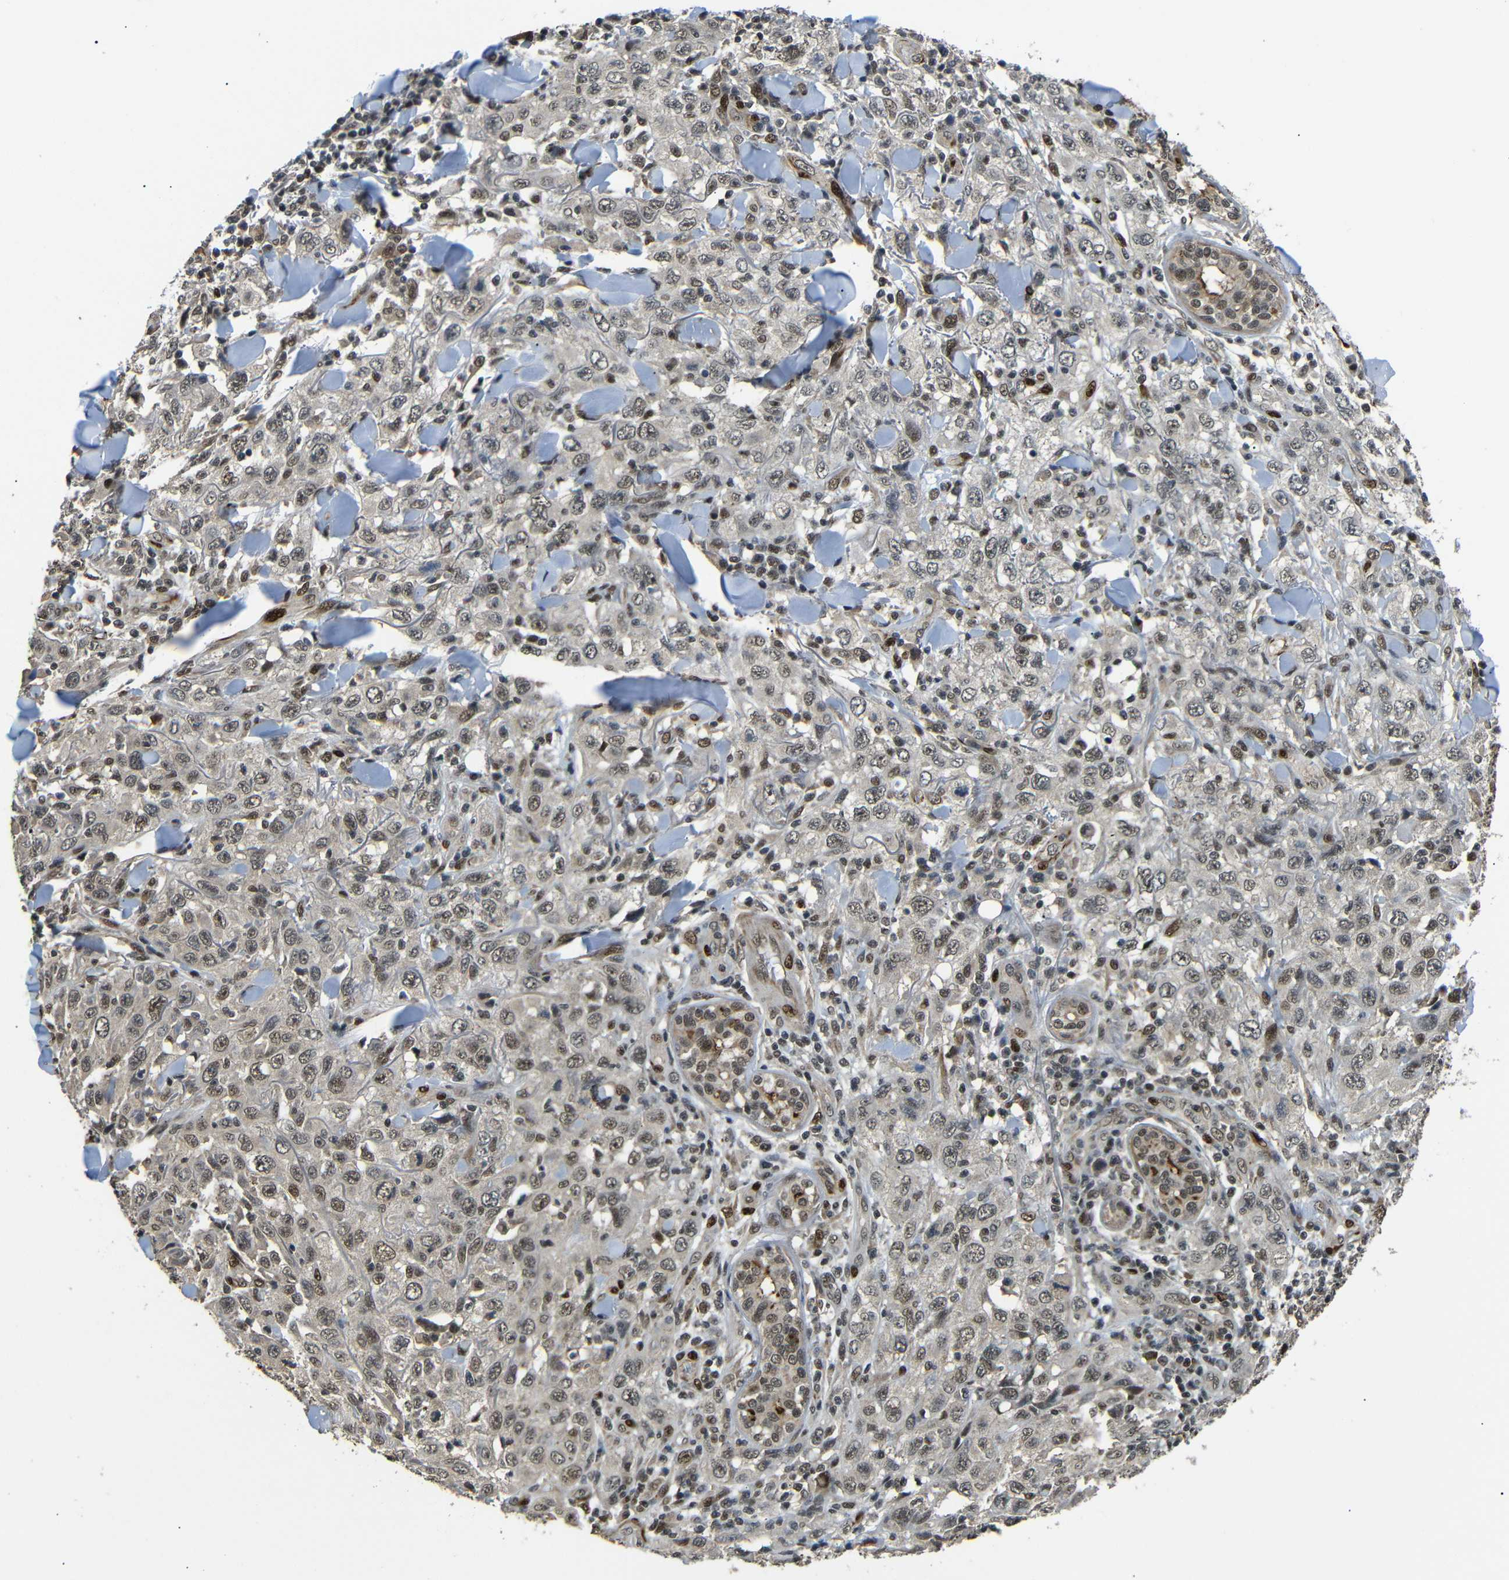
{"staining": {"intensity": "moderate", "quantity": ">75%", "location": "cytoplasmic/membranous,nuclear"}, "tissue": "skin cancer", "cell_type": "Tumor cells", "image_type": "cancer", "snomed": [{"axis": "morphology", "description": "Squamous cell carcinoma, NOS"}, {"axis": "topography", "description": "Skin"}], "caption": "Skin cancer stained with IHC shows moderate cytoplasmic/membranous and nuclear expression in about >75% of tumor cells. (brown staining indicates protein expression, while blue staining denotes nuclei).", "gene": "TBX2", "patient": {"sex": "female", "age": 88}}